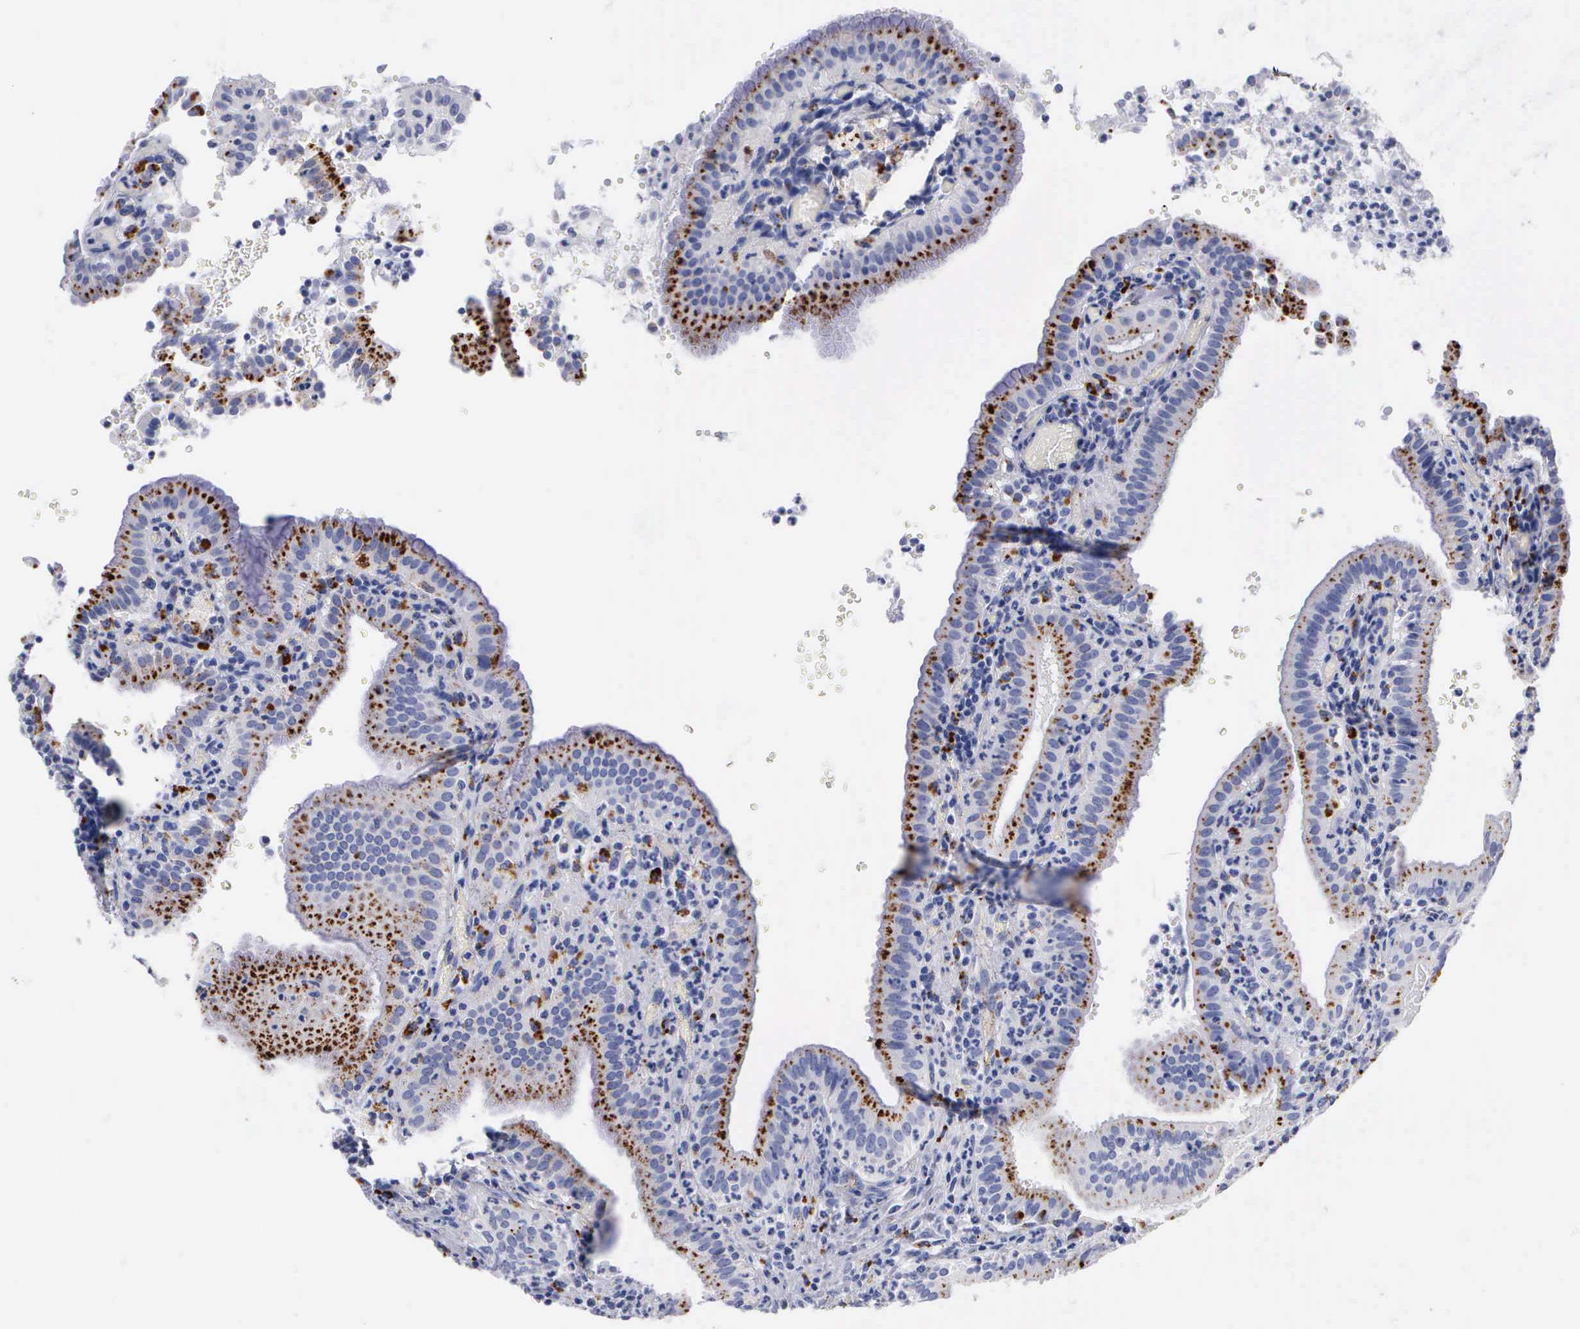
{"staining": {"intensity": "strong", "quantity": ">75%", "location": "cytoplasmic/membranous"}, "tissue": "gallbladder", "cell_type": "Glandular cells", "image_type": "normal", "snomed": [{"axis": "morphology", "description": "Normal tissue, NOS"}, {"axis": "topography", "description": "Gallbladder"}], "caption": "The micrograph shows a brown stain indicating the presence of a protein in the cytoplasmic/membranous of glandular cells in gallbladder.", "gene": "CTSL", "patient": {"sex": "male", "age": 59}}